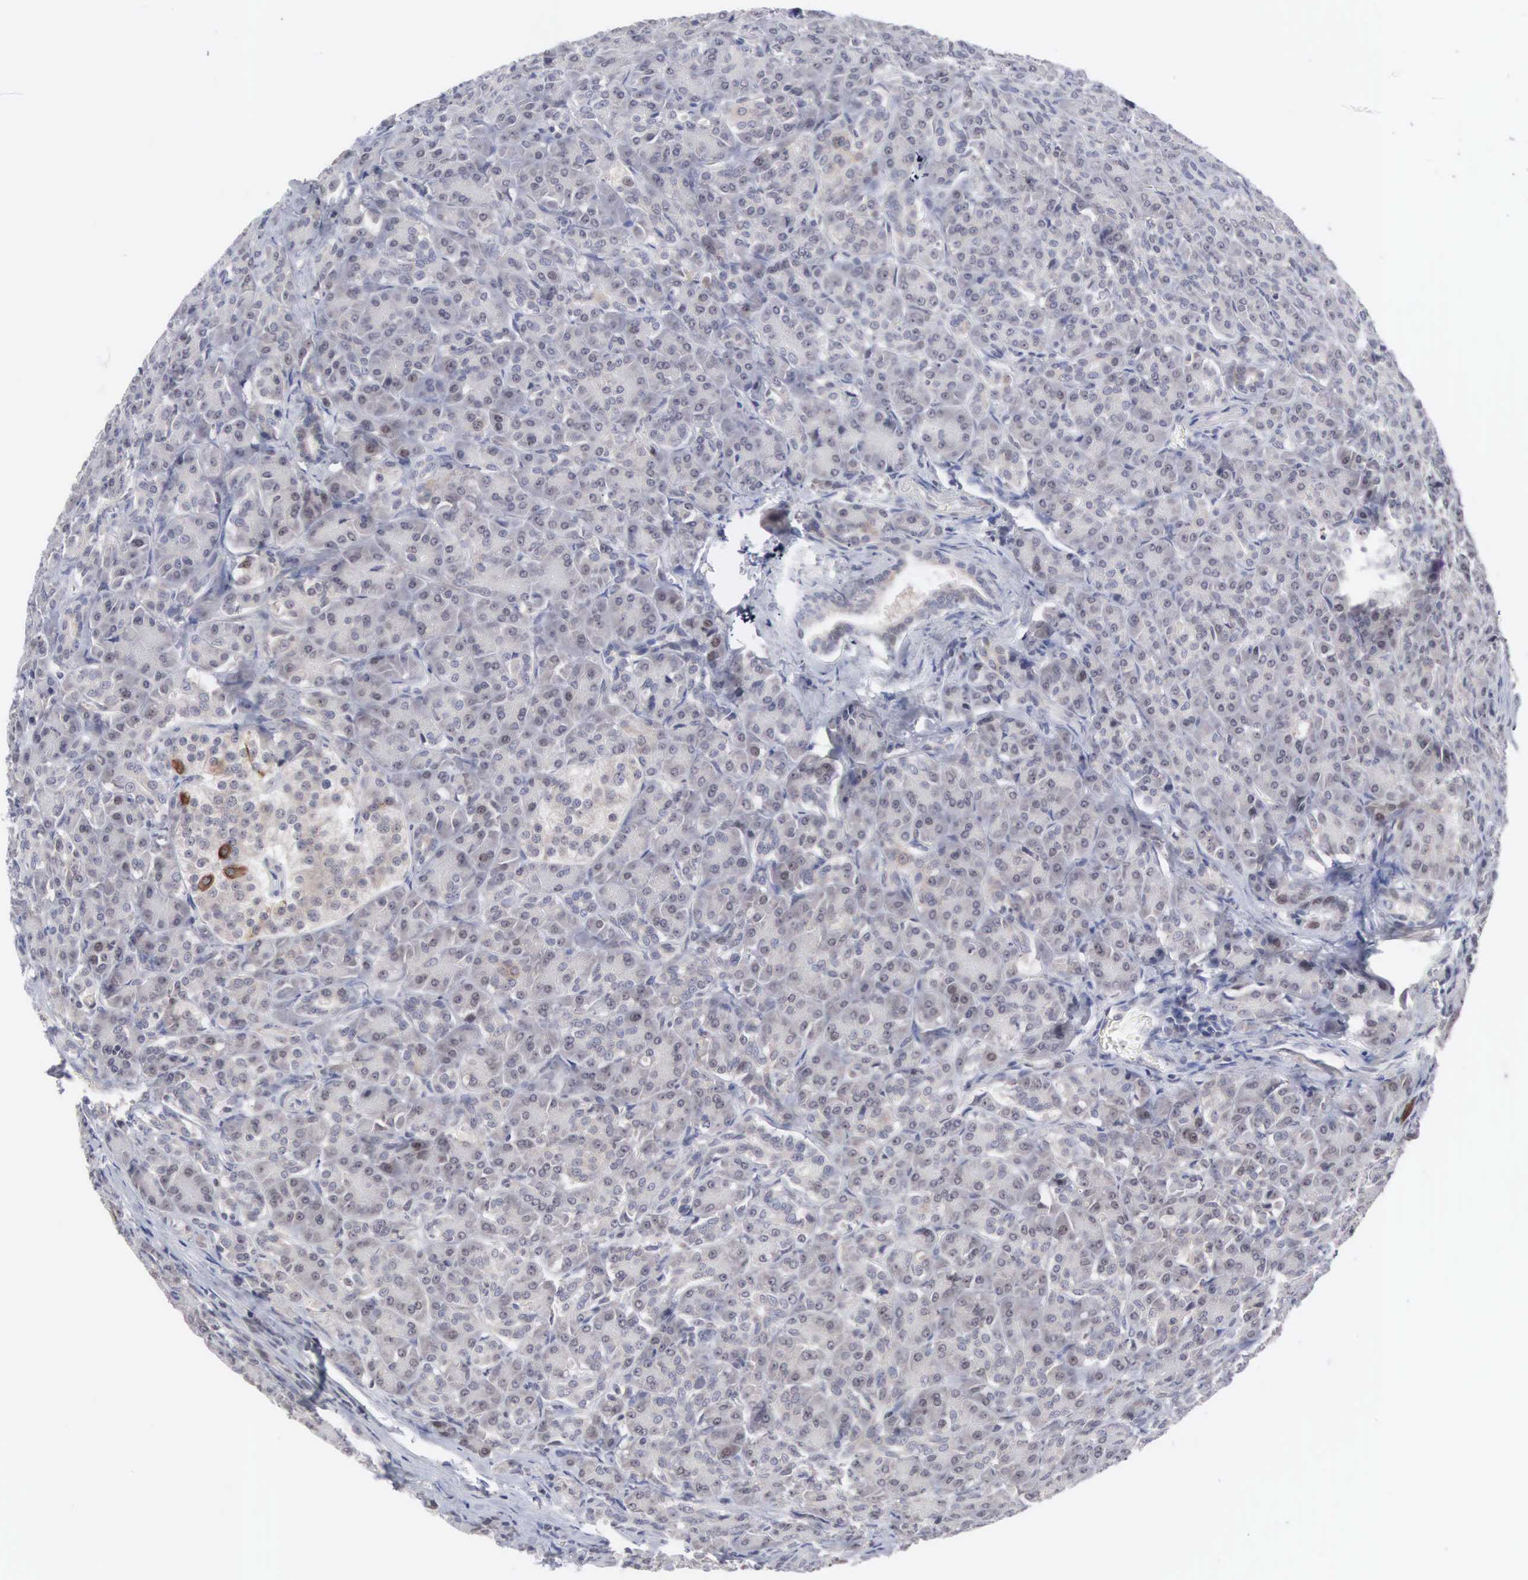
{"staining": {"intensity": "negative", "quantity": "none", "location": "none"}, "tissue": "pancreas", "cell_type": "Exocrine glandular cells", "image_type": "normal", "snomed": [{"axis": "morphology", "description": "Normal tissue, NOS"}, {"axis": "topography", "description": "Lymph node"}, {"axis": "topography", "description": "Pancreas"}], "caption": "IHC micrograph of benign pancreas stained for a protein (brown), which shows no expression in exocrine glandular cells. (DAB (3,3'-diaminobenzidine) IHC visualized using brightfield microscopy, high magnification).", "gene": "ACOT4", "patient": {"sex": "male", "age": 59}}